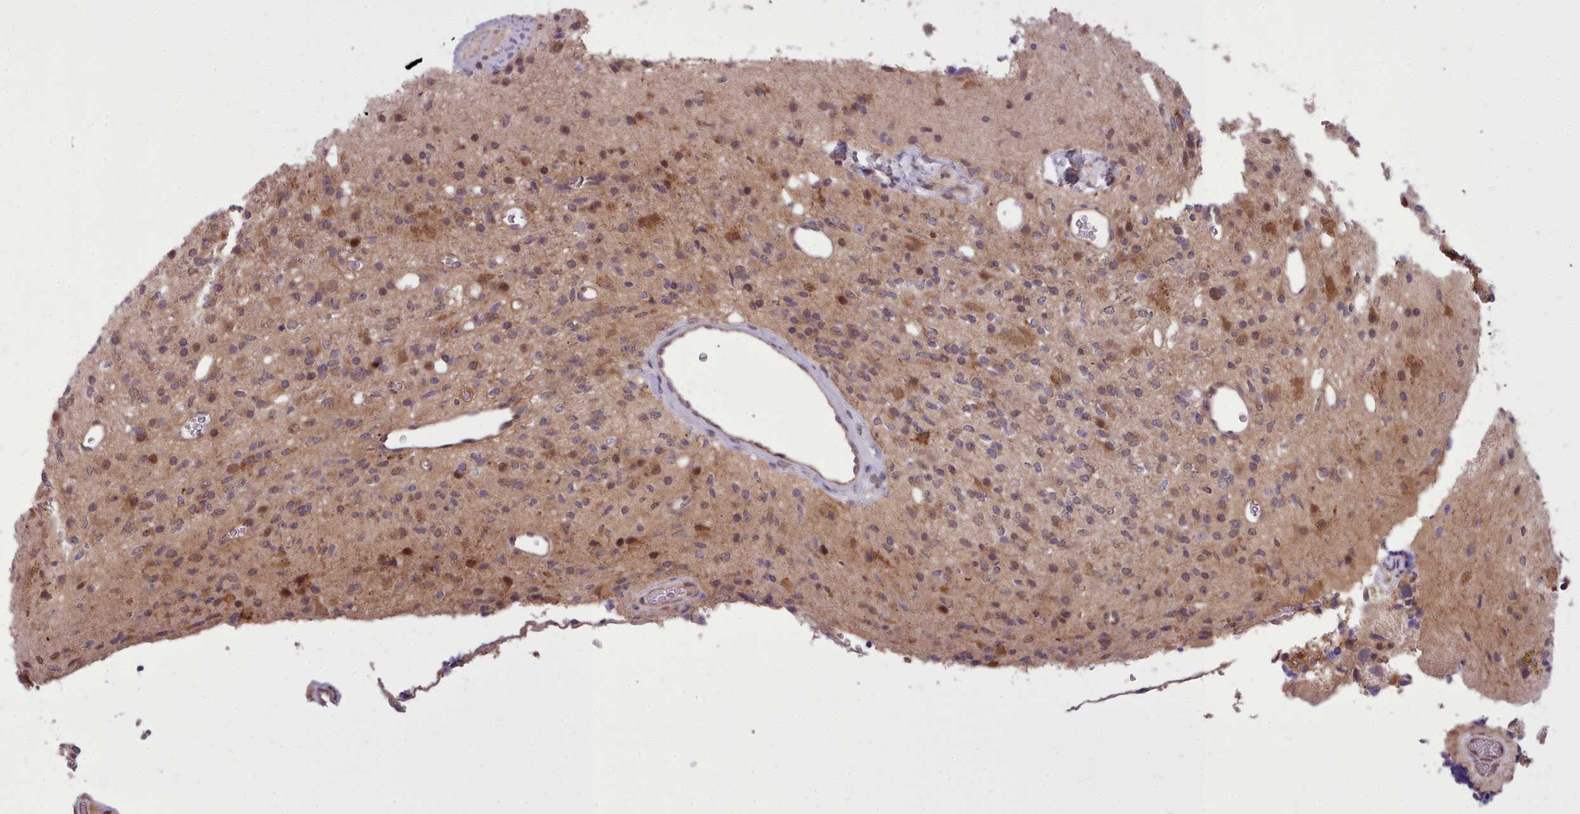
{"staining": {"intensity": "moderate", "quantity": "<25%", "location": "cytoplasmic/membranous,nuclear"}, "tissue": "glioma", "cell_type": "Tumor cells", "image_type": "cancer", "snomed": [{"axis": "morphology", "description": "Glioma, malignant, High grade"}, {"axis": "topography", "description": "Brain"}], "caption": "Immunohistochemical staining of malignant high-grade glioma exhibits low levels of moderate cytoplasmic/membranous and nuclear positivity in approximately <25% of tumor cells.", "gene": "AHCY", "patient": {"sex": "male", "age": 34}}